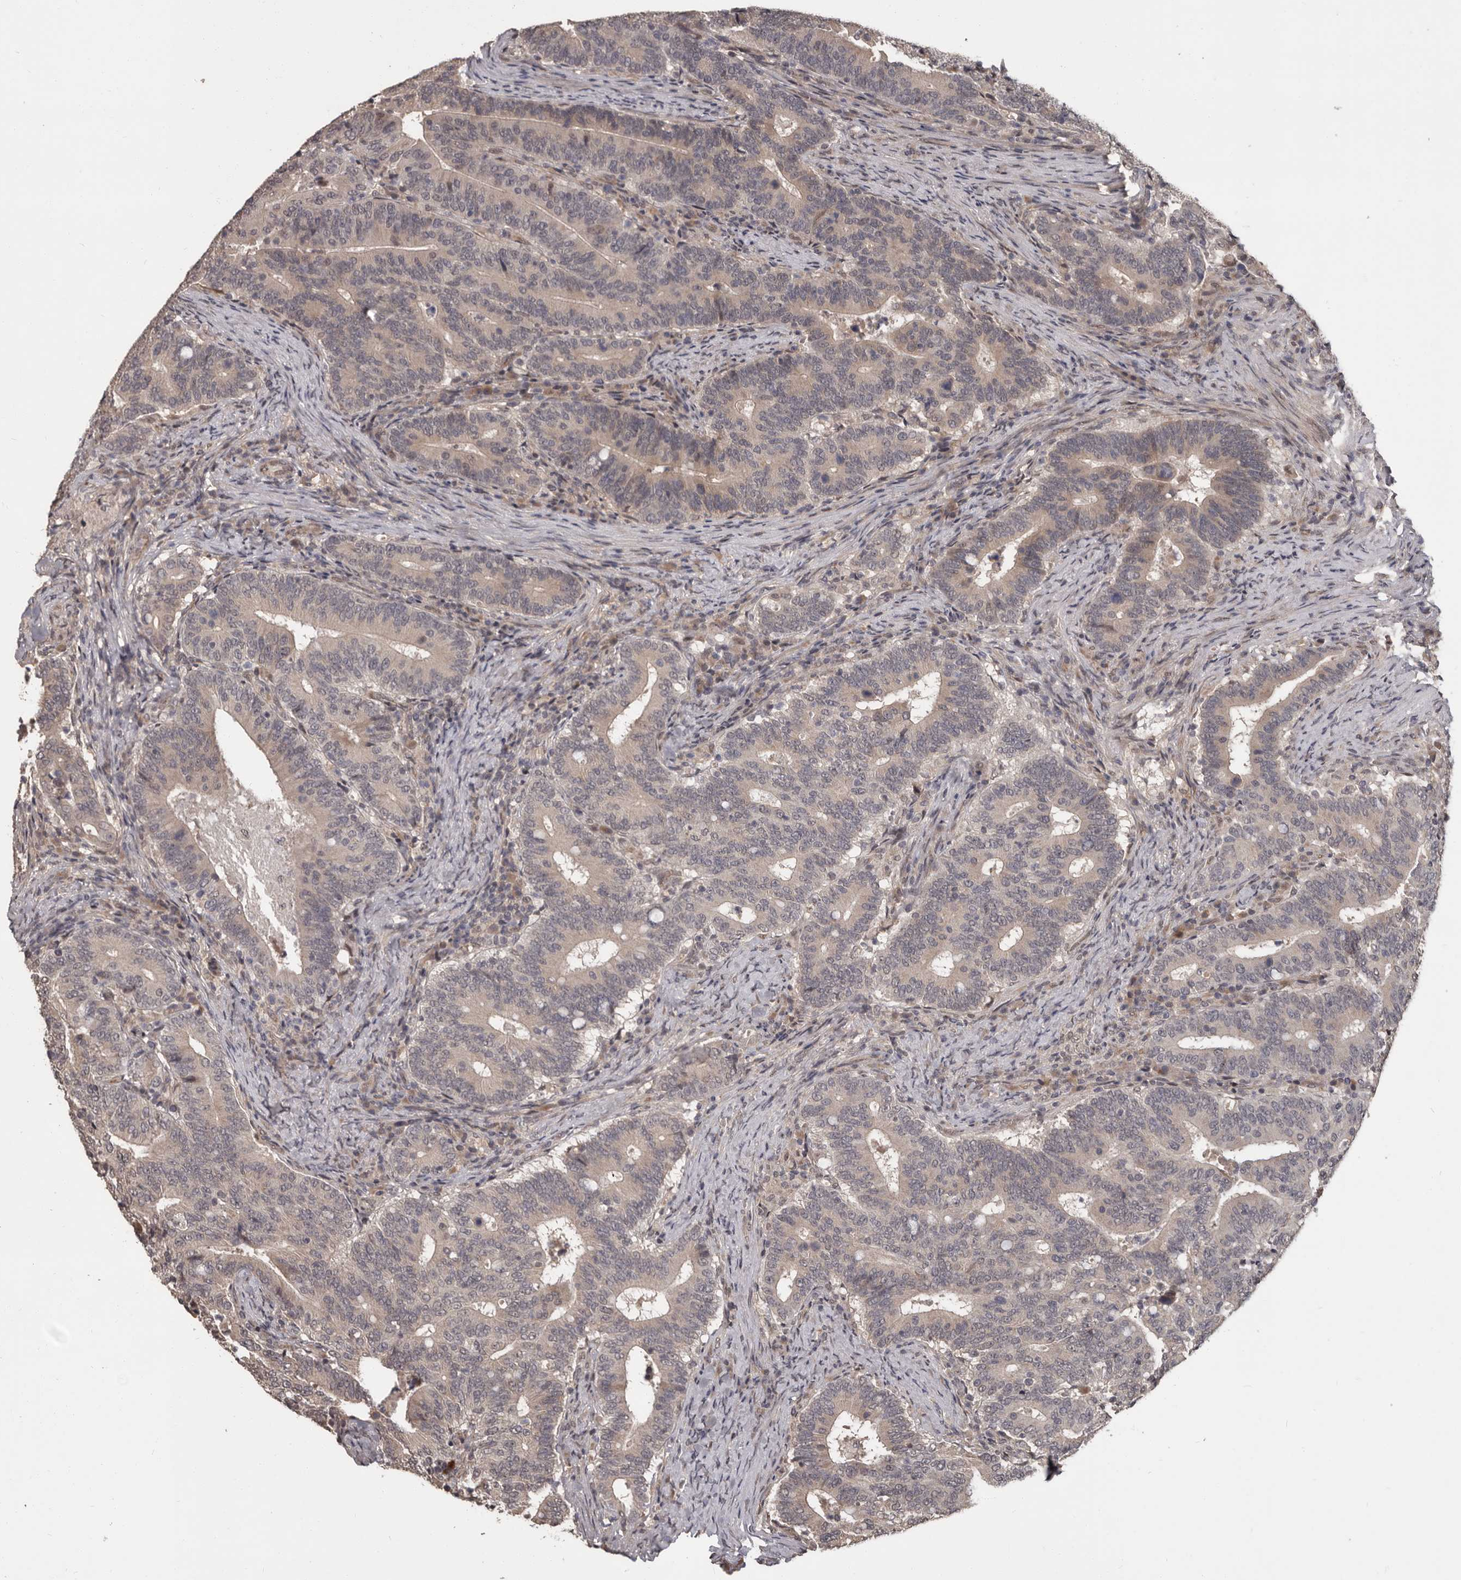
{"staining": {"intensity": "weak", "quantity": "25%-75%", "location": "cytoplasmic/membranous"}, "tissue": "colorectal cancer", "cell_type": "Tumor cells", "image_type": "cancer", "snomed": [{"axis": "morphology", "description": "Adenocarcinoma, NOS"}, {"axis": "topography", "description": "Colon"}], "caption": "Immunohistochemistry (IHC) staining of colorectal adenocarcinoma, which exhibits low levels of weak cytoplasmic/membranous expression in approximately 25%-75% of tumor cells indicating weak cytoplasmic/membranous protein positivity. The staining was performed using DAB (brown) for protein detection and nuclei were counterstained in hematoxylin (blue).", "gene": "ZFP14", "patient": {"sex": "female", "age": 66}}